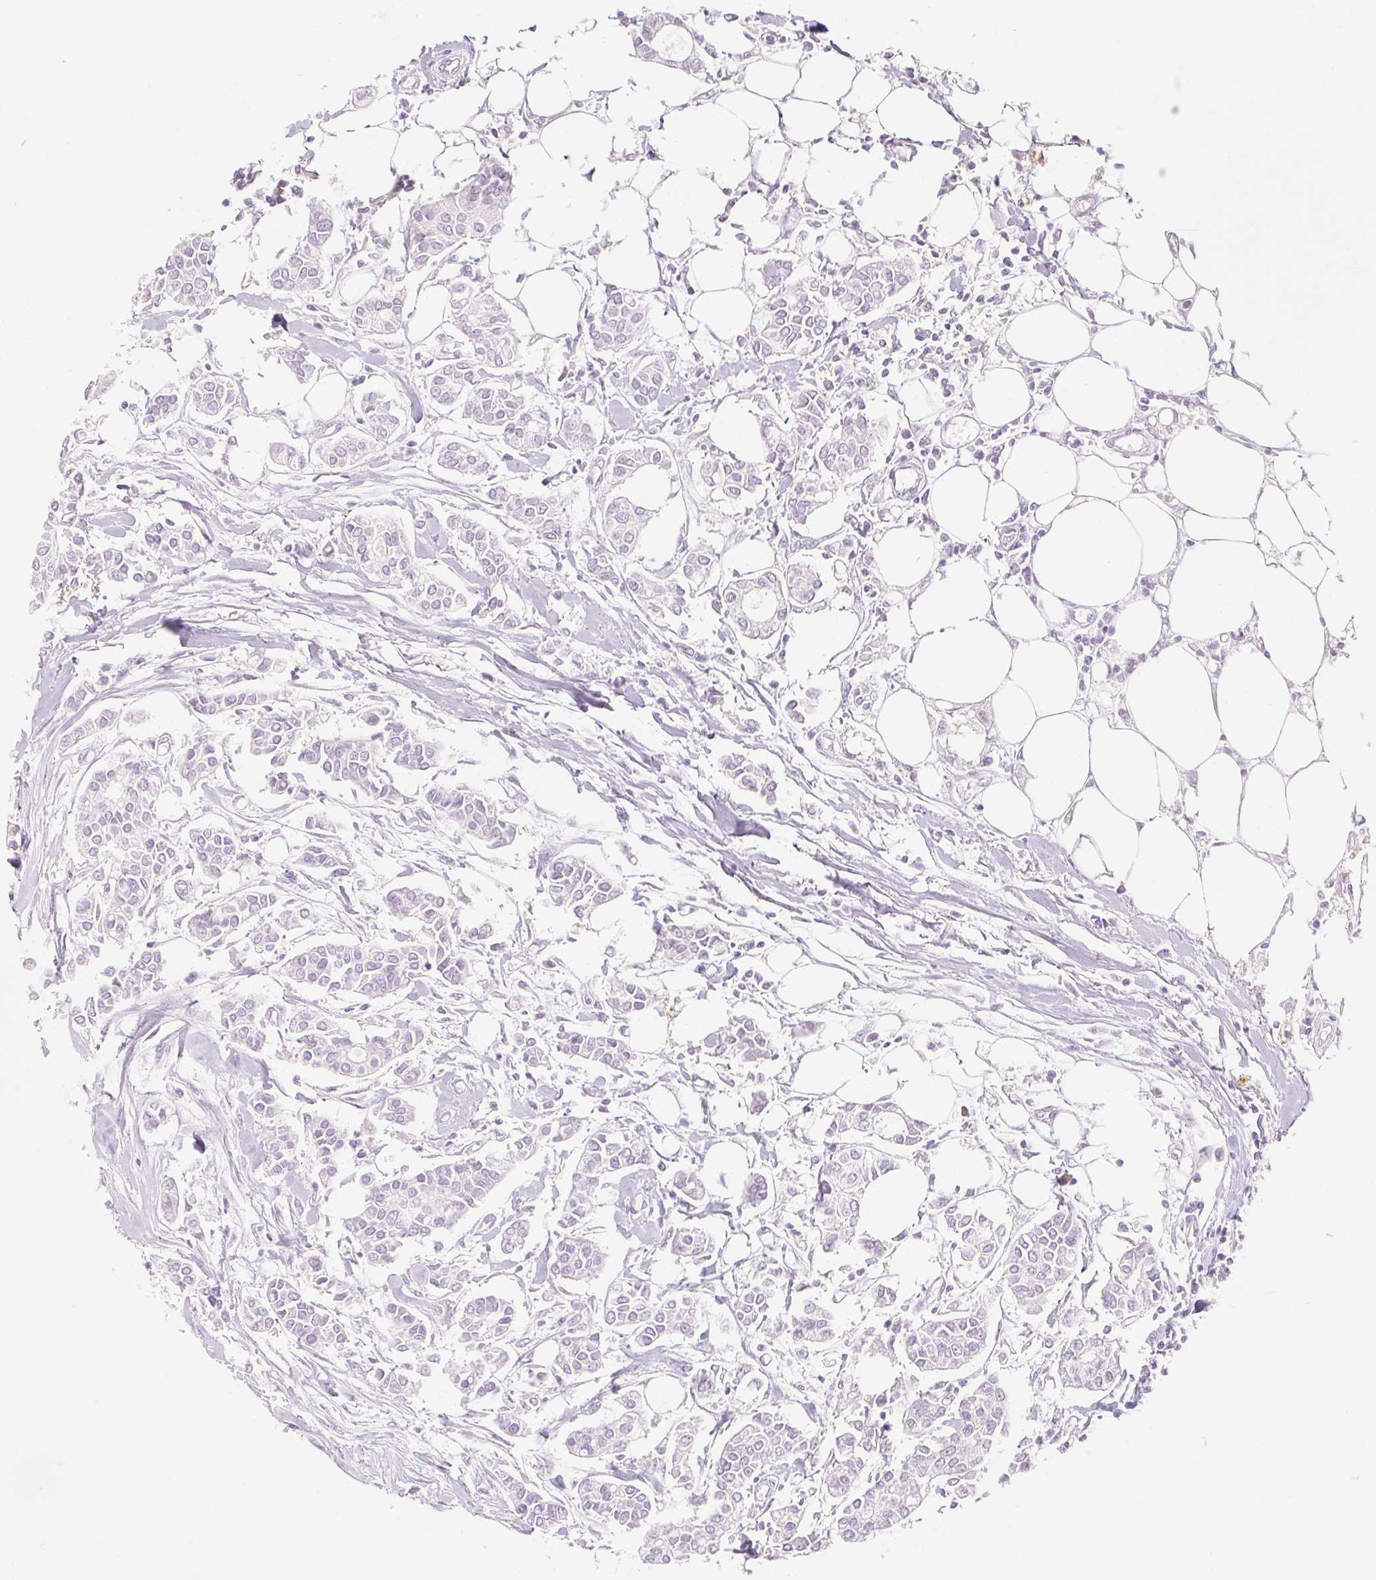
{"staining": {"intensity": "negative", "quantity": "none", "location": "none"}, "tissue": "breast cancer", "cell_type": "Tumor cells", "image_type": "cancer", "snomed": [{"axis": "morphology", "description": "Duct carcinoma"}, {"axis": "topography", "description": "Breast"}], "caption": "Tumor cells are negative for protein expression in human breast cancer (infiltrating ductal carcinoma).", "gene": "MYO1D", "patient": {"sex": "female", "age": 84}}